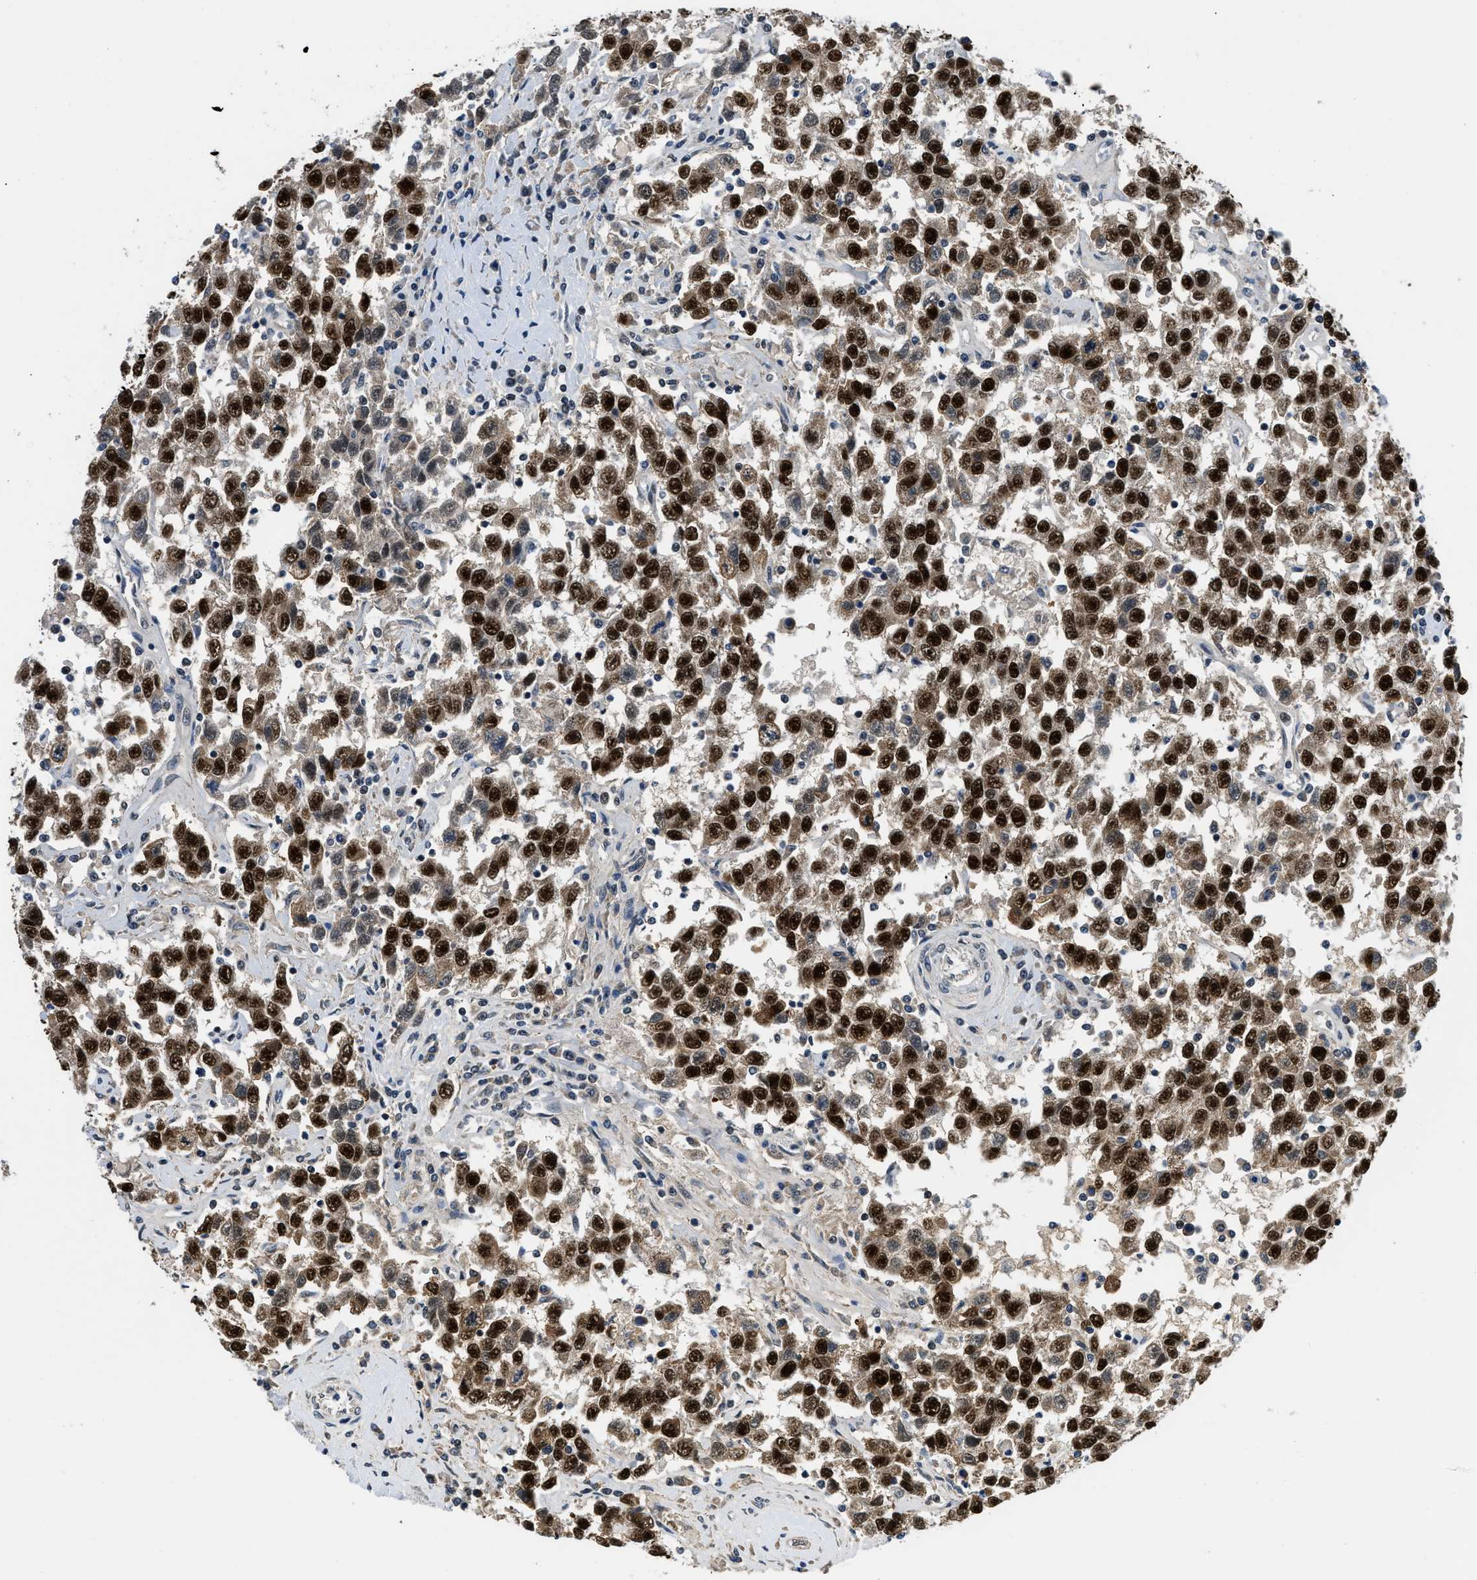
{"staining": {"intensity": "strong", "quantity": ">75%", "location": "nuclear"}, "tissue": "testis cancer", "cell_type": "Tumor cells", "image_type": "cancer", "snomed": [{"axis": "morphology", "description": "Seminoma, NOS"}, {"axis": "topography", "description": "Testis"}], "caption": "IHC photomicrograph of neoplastic tissue: human seminoma (testis) stained using immunohistochemistry demonstrates high levels of strong protein expression localized specifically in the nuclear of tumor cells, appearing as a nuclear brown color.", "gene": "KDM3B", "patient": {"sex": "male", "age": 41}}